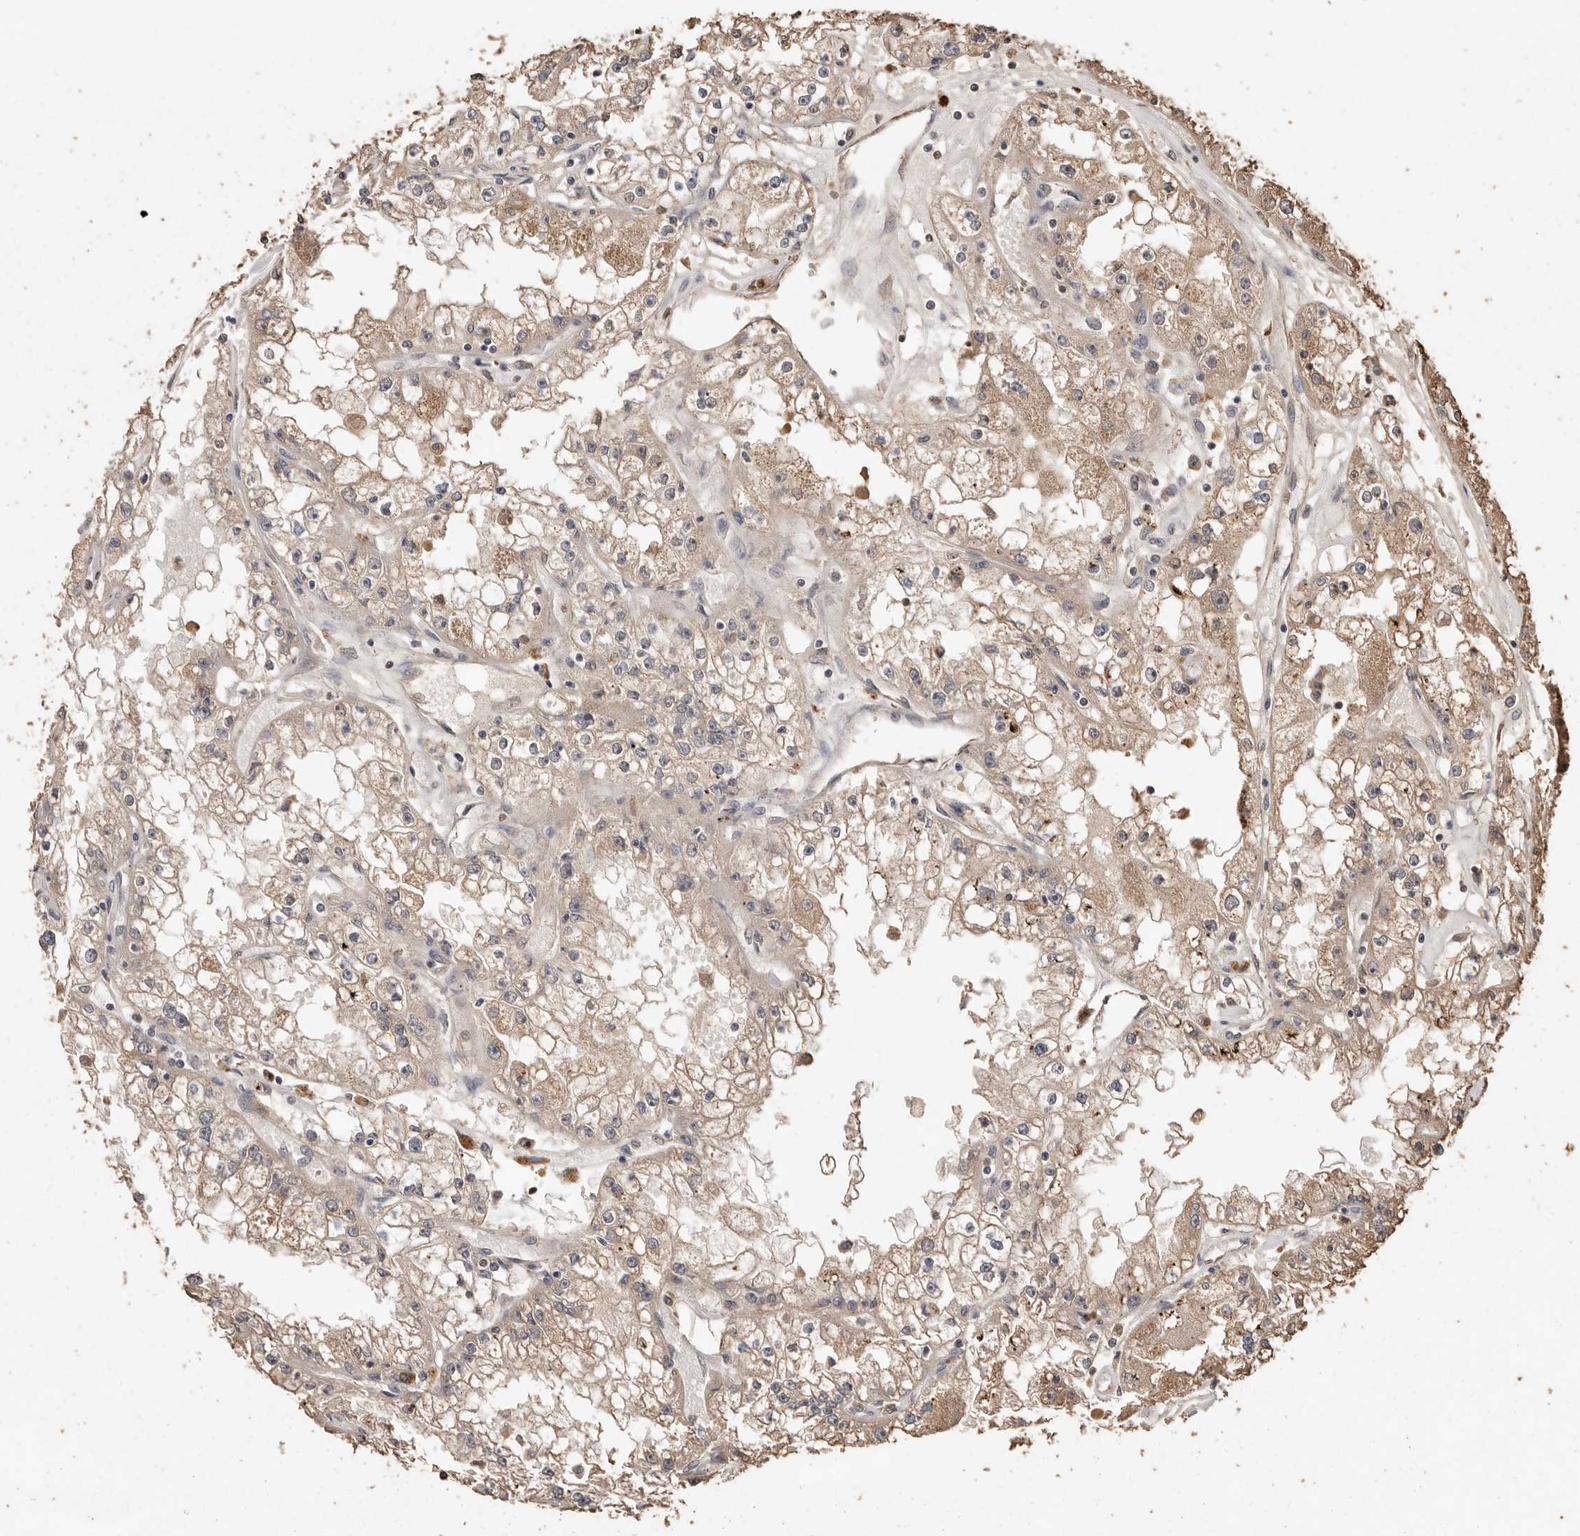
{"staining": {"intensity": "weak", "quantity": "25%-75%", "location": "cytoplasmic/membranous"}, "tissue": "renal cancer", "cell_type": "Tumor cells", "image_type": "cancer", "snomed": [{"axis": "morphology", "description": "Adenocarcinoma, NOS"}, {"axis": "topography", "description": "Kidney"}], "caption": "A micrograph of human renal cancer stained for a protein displays weak cytoplasmic/membranous brown staining in tumor cells. Nuclei are stained in blue.", "gene": "PKDCC", "patient": {"sex": "male", "age": 56}}